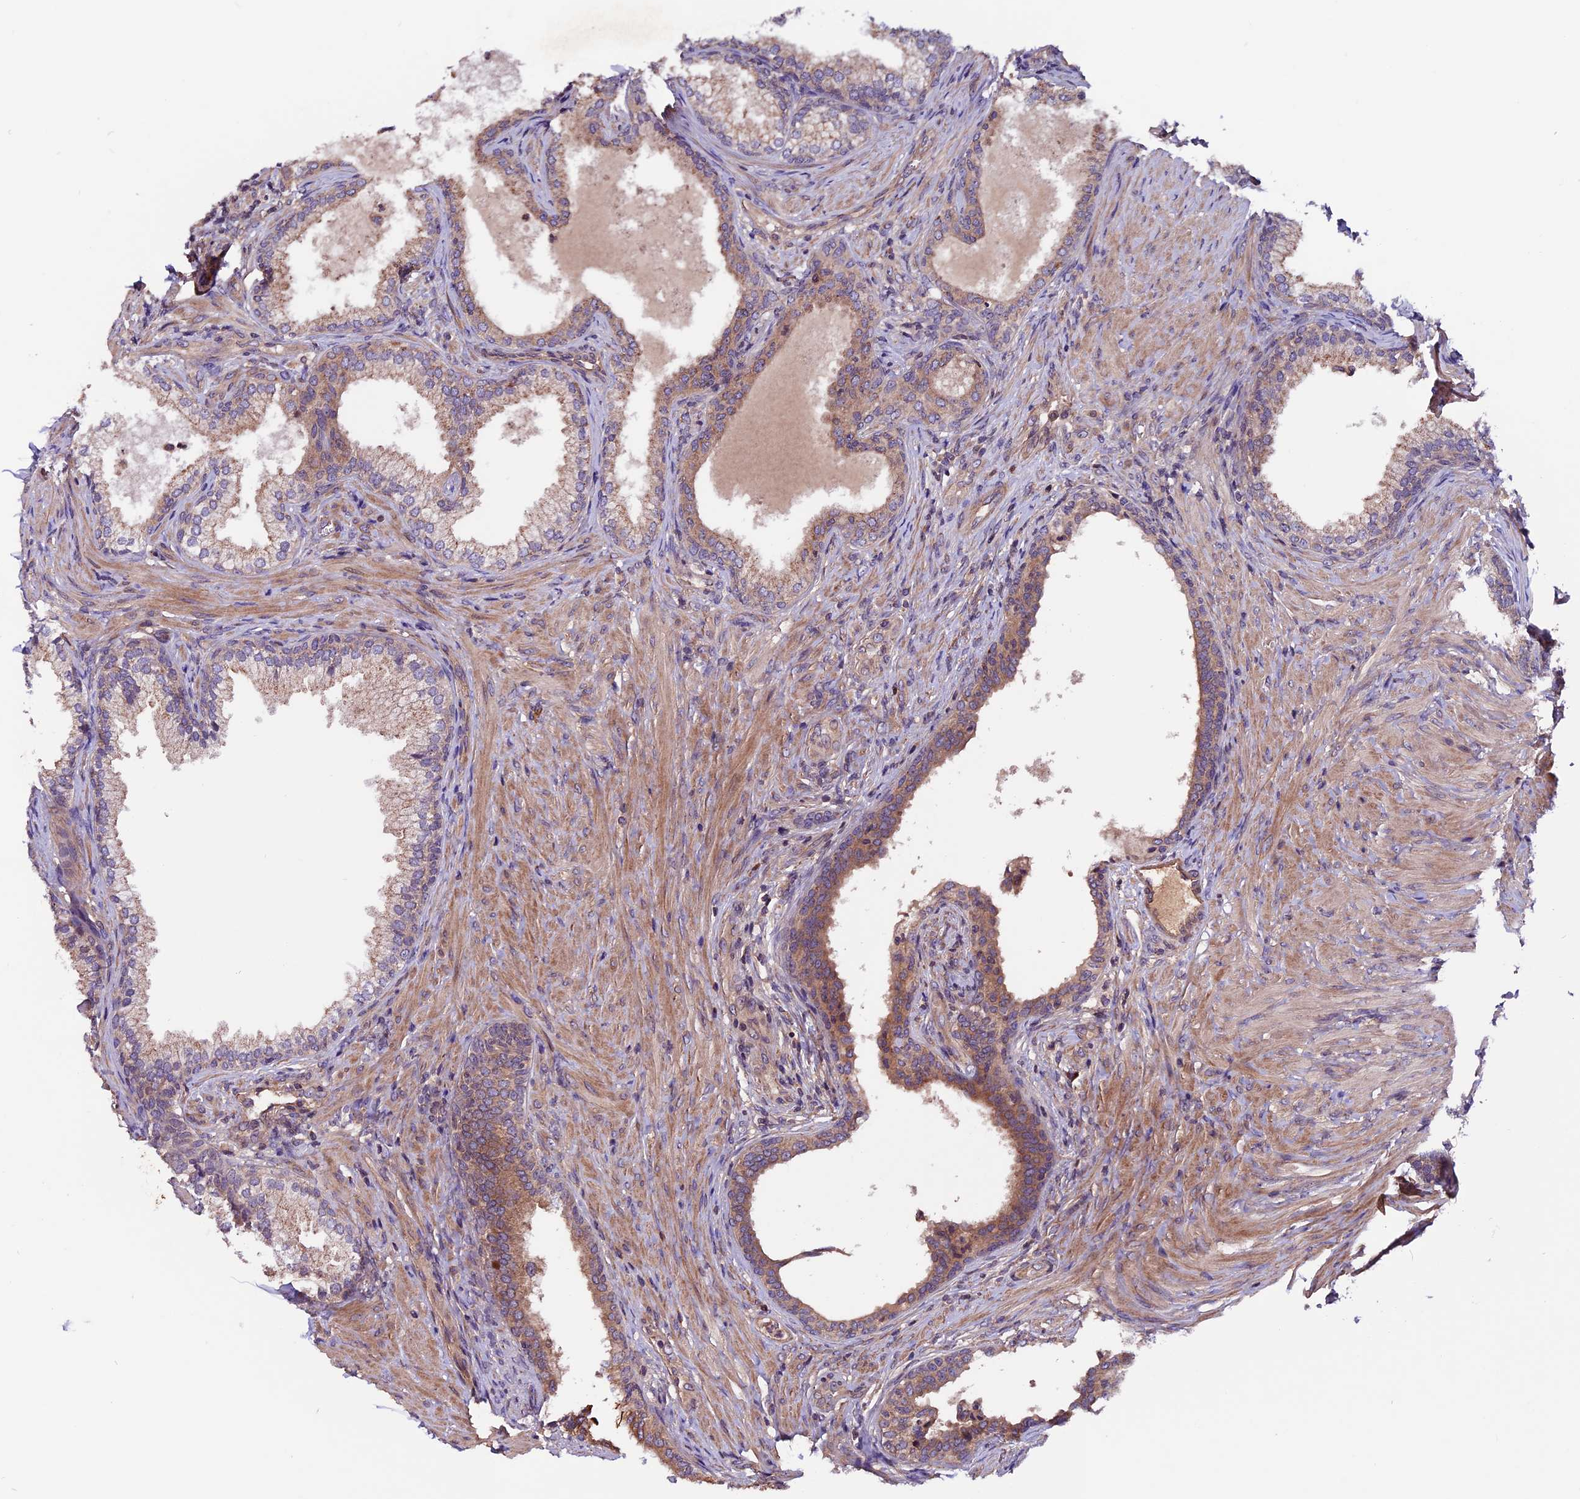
{"staining": {"intensity": "moderate", "quantity": "25%-75%", "location": "cytoplasmic/membranous"}, "tissue": "prostate", "cell_type": "Glandular cells", "image_type": "normal", "snomed": [{"axis": "morphology", "description": "Normal tissue, NOS"}, {"axis": "topography", "description": "Prostate"}], "caption": "Immunohistochemistry of normal human prostate reveals medium levels of moderate cytoplasmic/membranous expression in approximately 25%-75% of glandular cells. (Brightfield microscopy of DAB IHC at high magnification).", "gene": "ZNF598", "patient": {"sex": "male", "age": 76}}